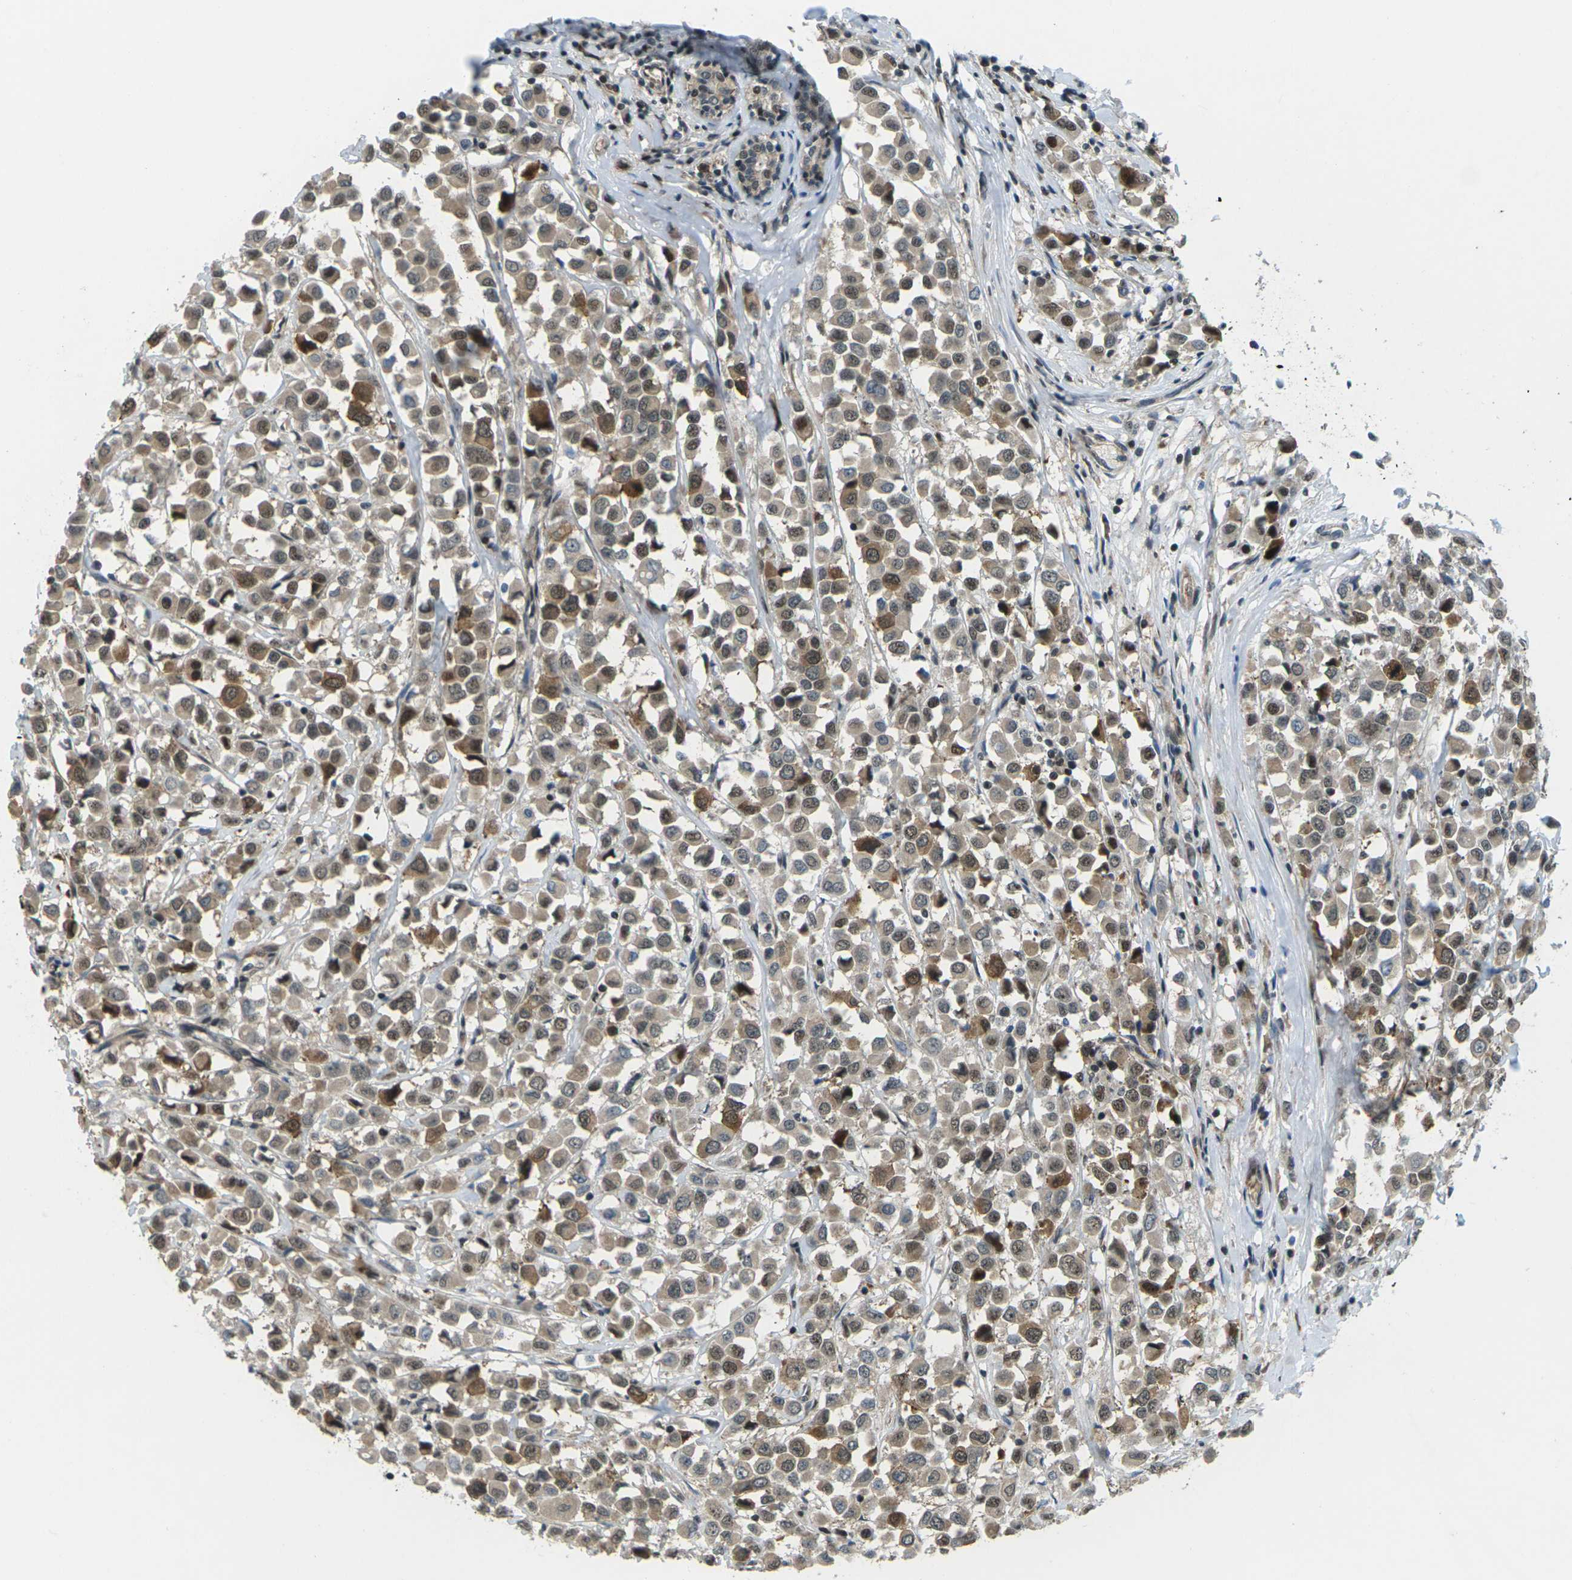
{"staining": {"intensity": "moderate", "quantity": ">75%", "location": "cytoplasmic/membranous,nuclear"}, "tissue": "breast cancer", "cell_type": "Tumor cells", "image_type": "cancer", "snomed": [{"axis": "morphology", "description": "Duct carcinoma"}, {"axis": "topography", "description": "Breast"}], "caption": "Infiltrating ductal carcinoma (breast) stained with immunohistochemistry (IHC) shows moderate cytoplasmic/membranous and nuclear positivity in about >75% of tumor cells.", "gene": "UBE2S", "patient": {"sex": "female", "age": 61}}